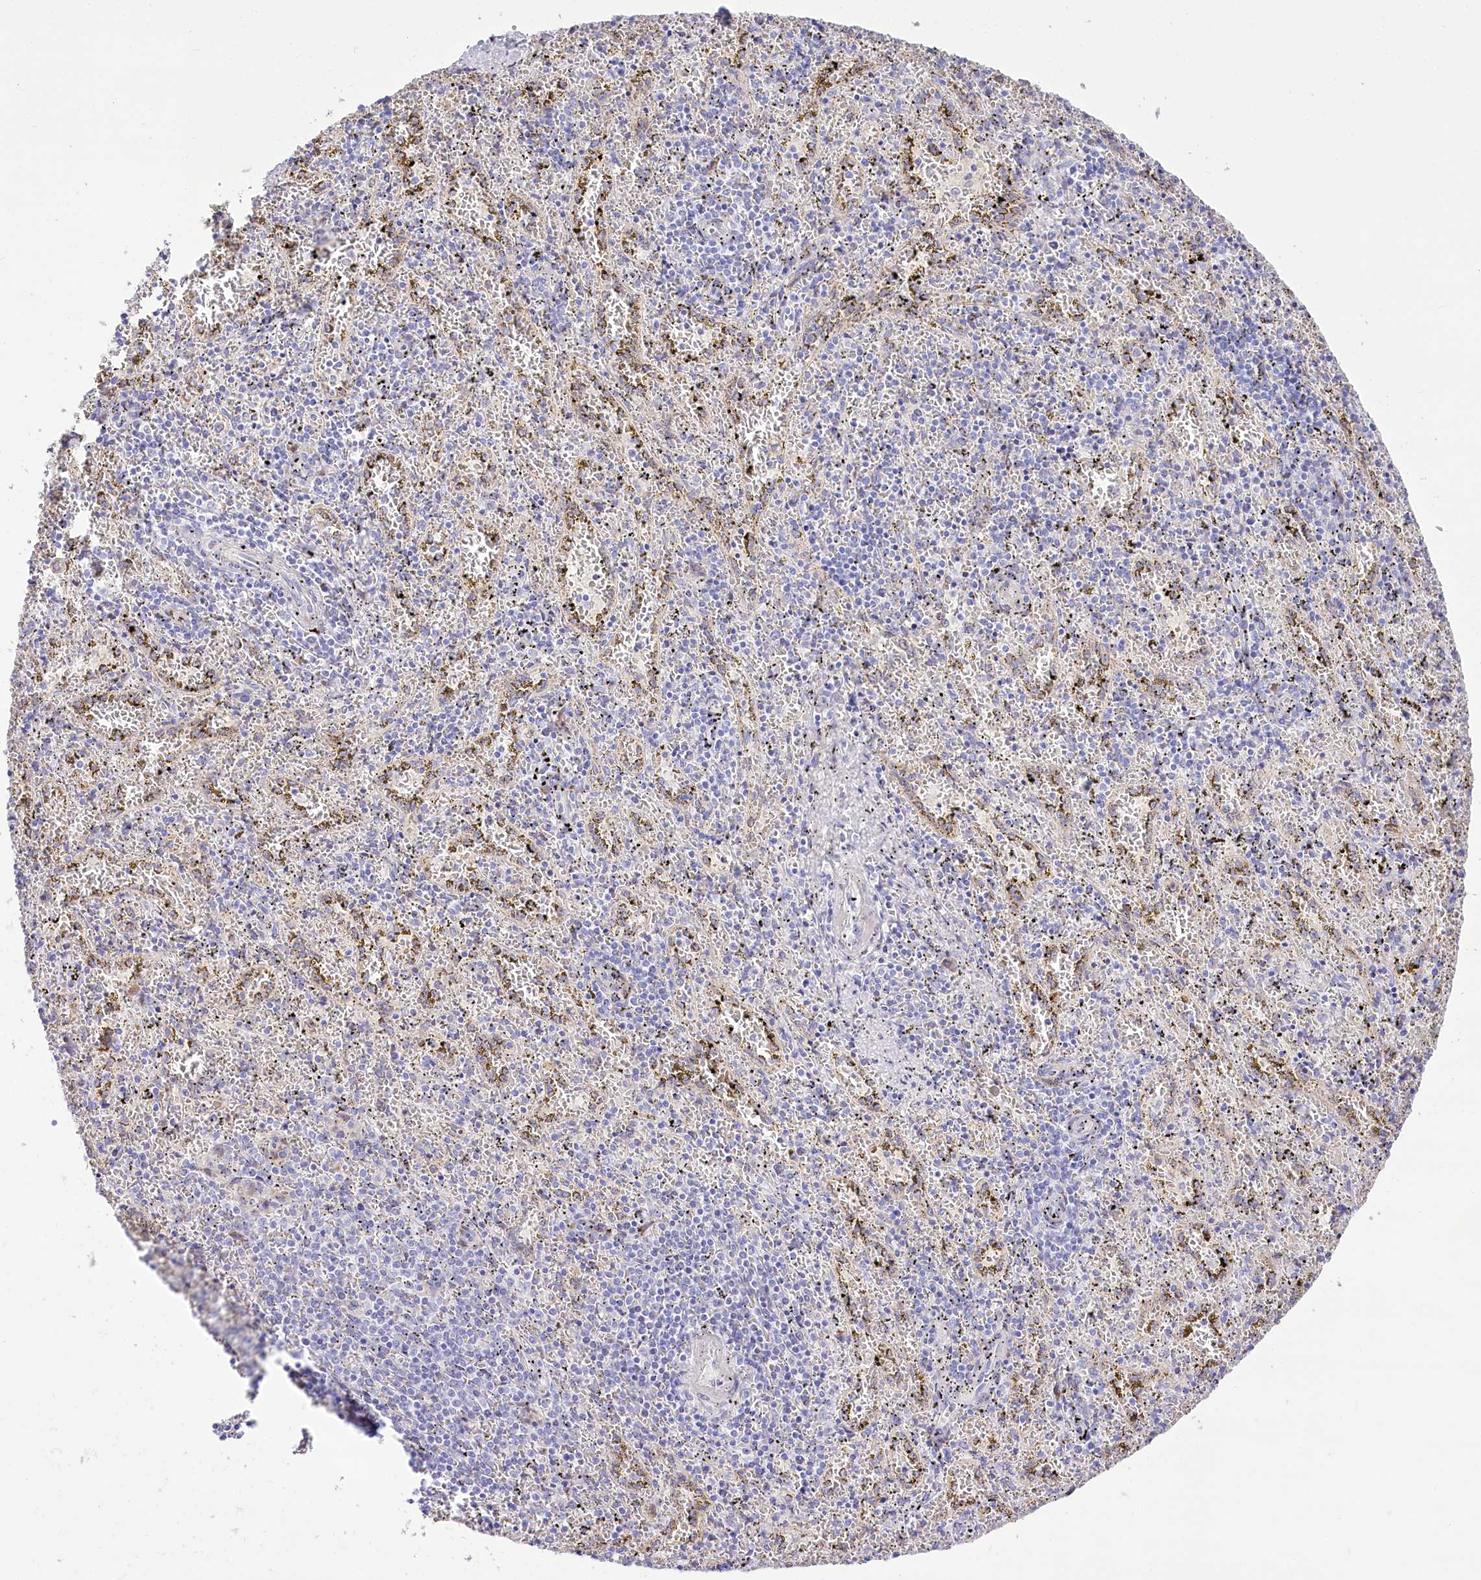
{"staining": {"intensity": "negative", "quantity": "none", "location": "none"}, "tissue": "spleen", "cell_type": "Cells in red pulp", "image_type": "normal", "snomed": [{"axis": "morphology", "description": "Normal tissue, NOS"}, {"axis": "topography", "description": "Spleen"}], "caption": "Immunohistochemical staining of normal spleen displays no significant expression in cells in red pulp.", "gene": "STT3B", "patient": {"sex": "male", "age": 11}}